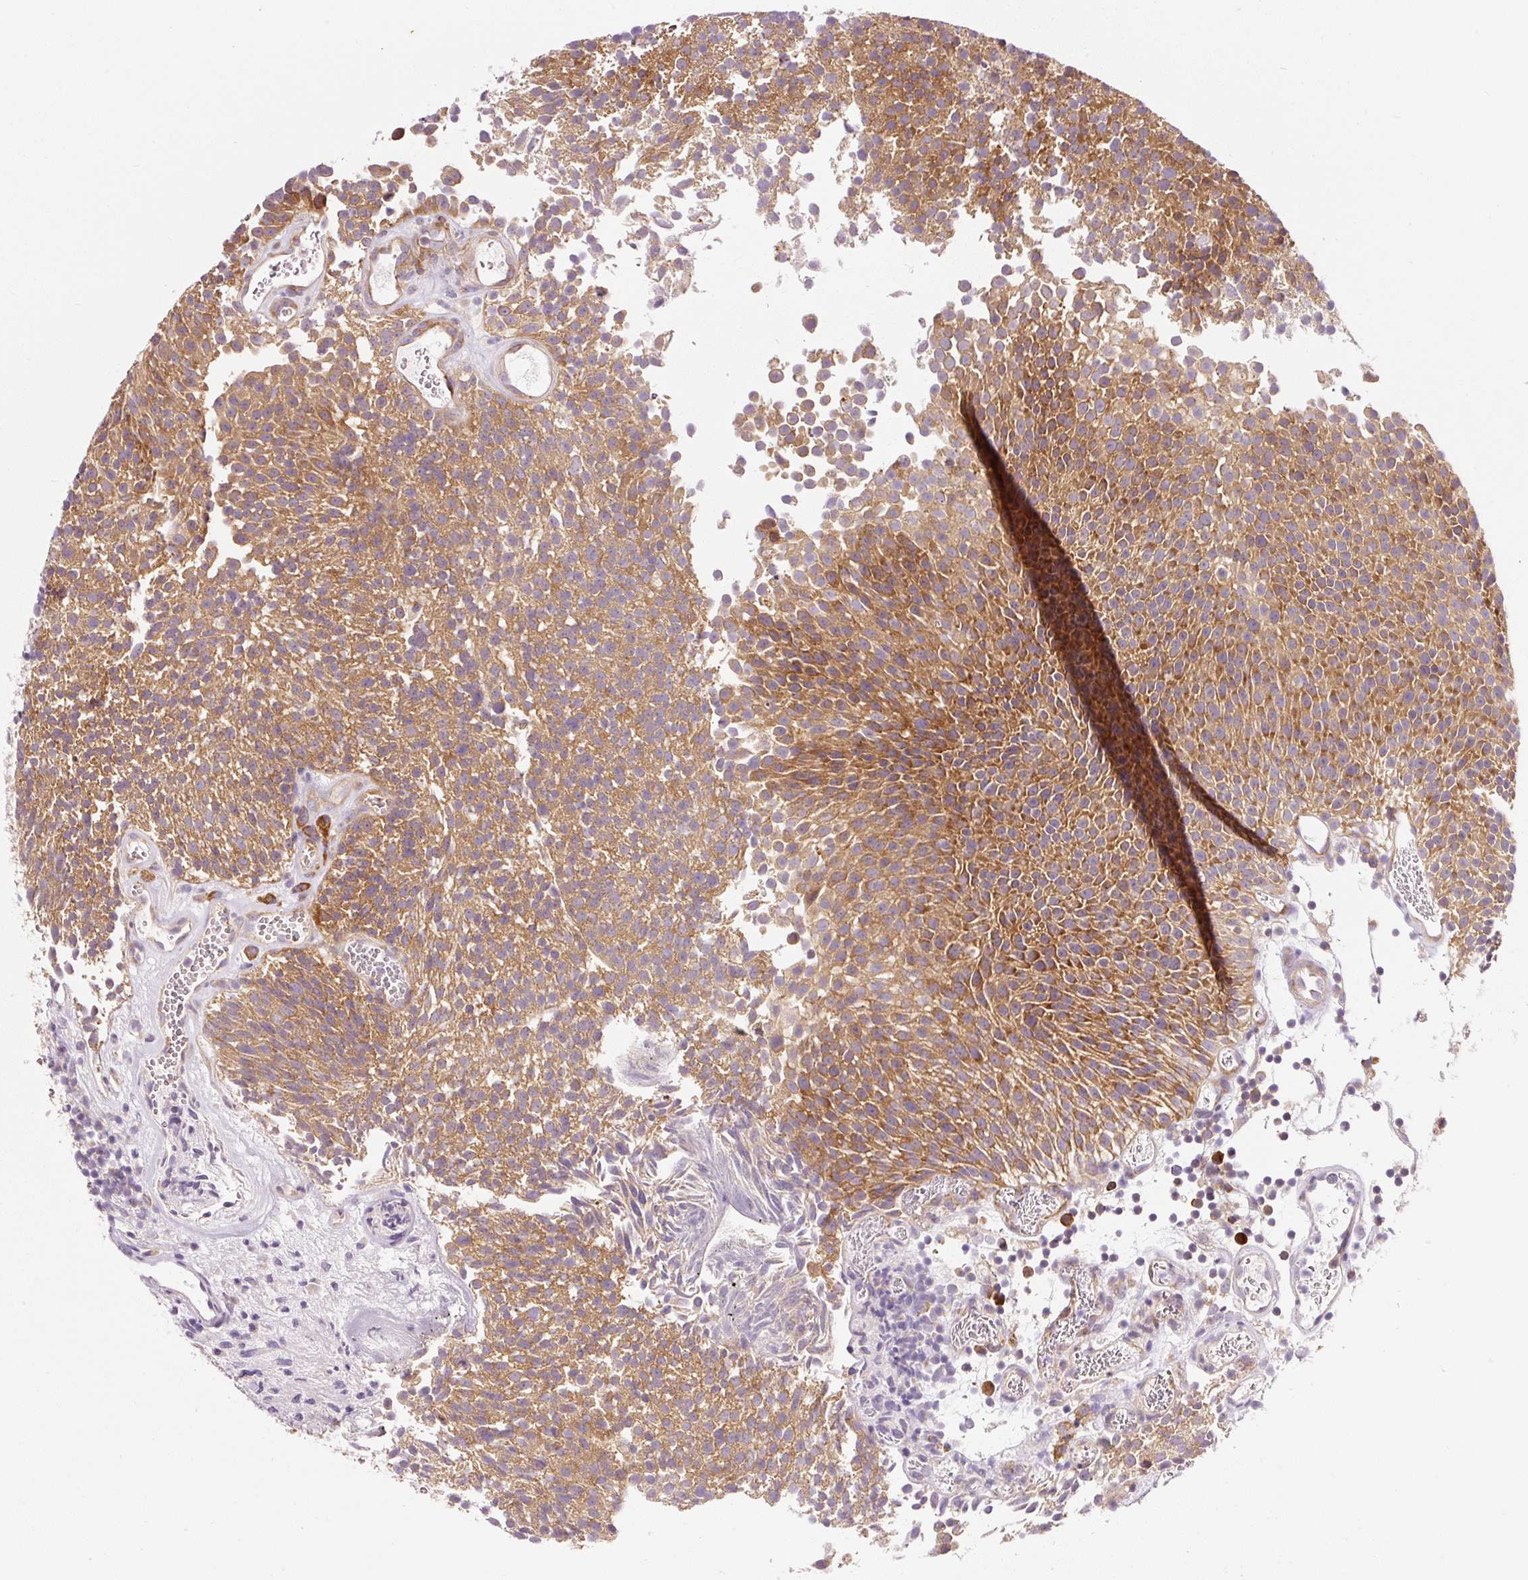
{"staining": {"intensity": "moderate", "quantity": ">75%", "location": "cytoplasmic/membranous"}, "tissue": "urothelial cancer", "cell_type": "Tumor cells", "image_type": "cancer", "snomed": [{"axis": "morphology", "description": "Urothelial carcinoma, Low grade"}, {"axis": "topography", "description": "Urinary bladder"}], "caption": "DAB (3,3'-diaminobenzidine) immunohistochemical staining of low-grade urothelial carcinoma displays moderate cytoplasmic/membranous protein expression in about >75% of tumor cells. The protein of interest is stained brown, and the nuclei are stained in blue (DAB IHC with brightfield microscopy, high magnification).", "gene": "RPL10A", "patient": {"sex": "female", "age": 79}}